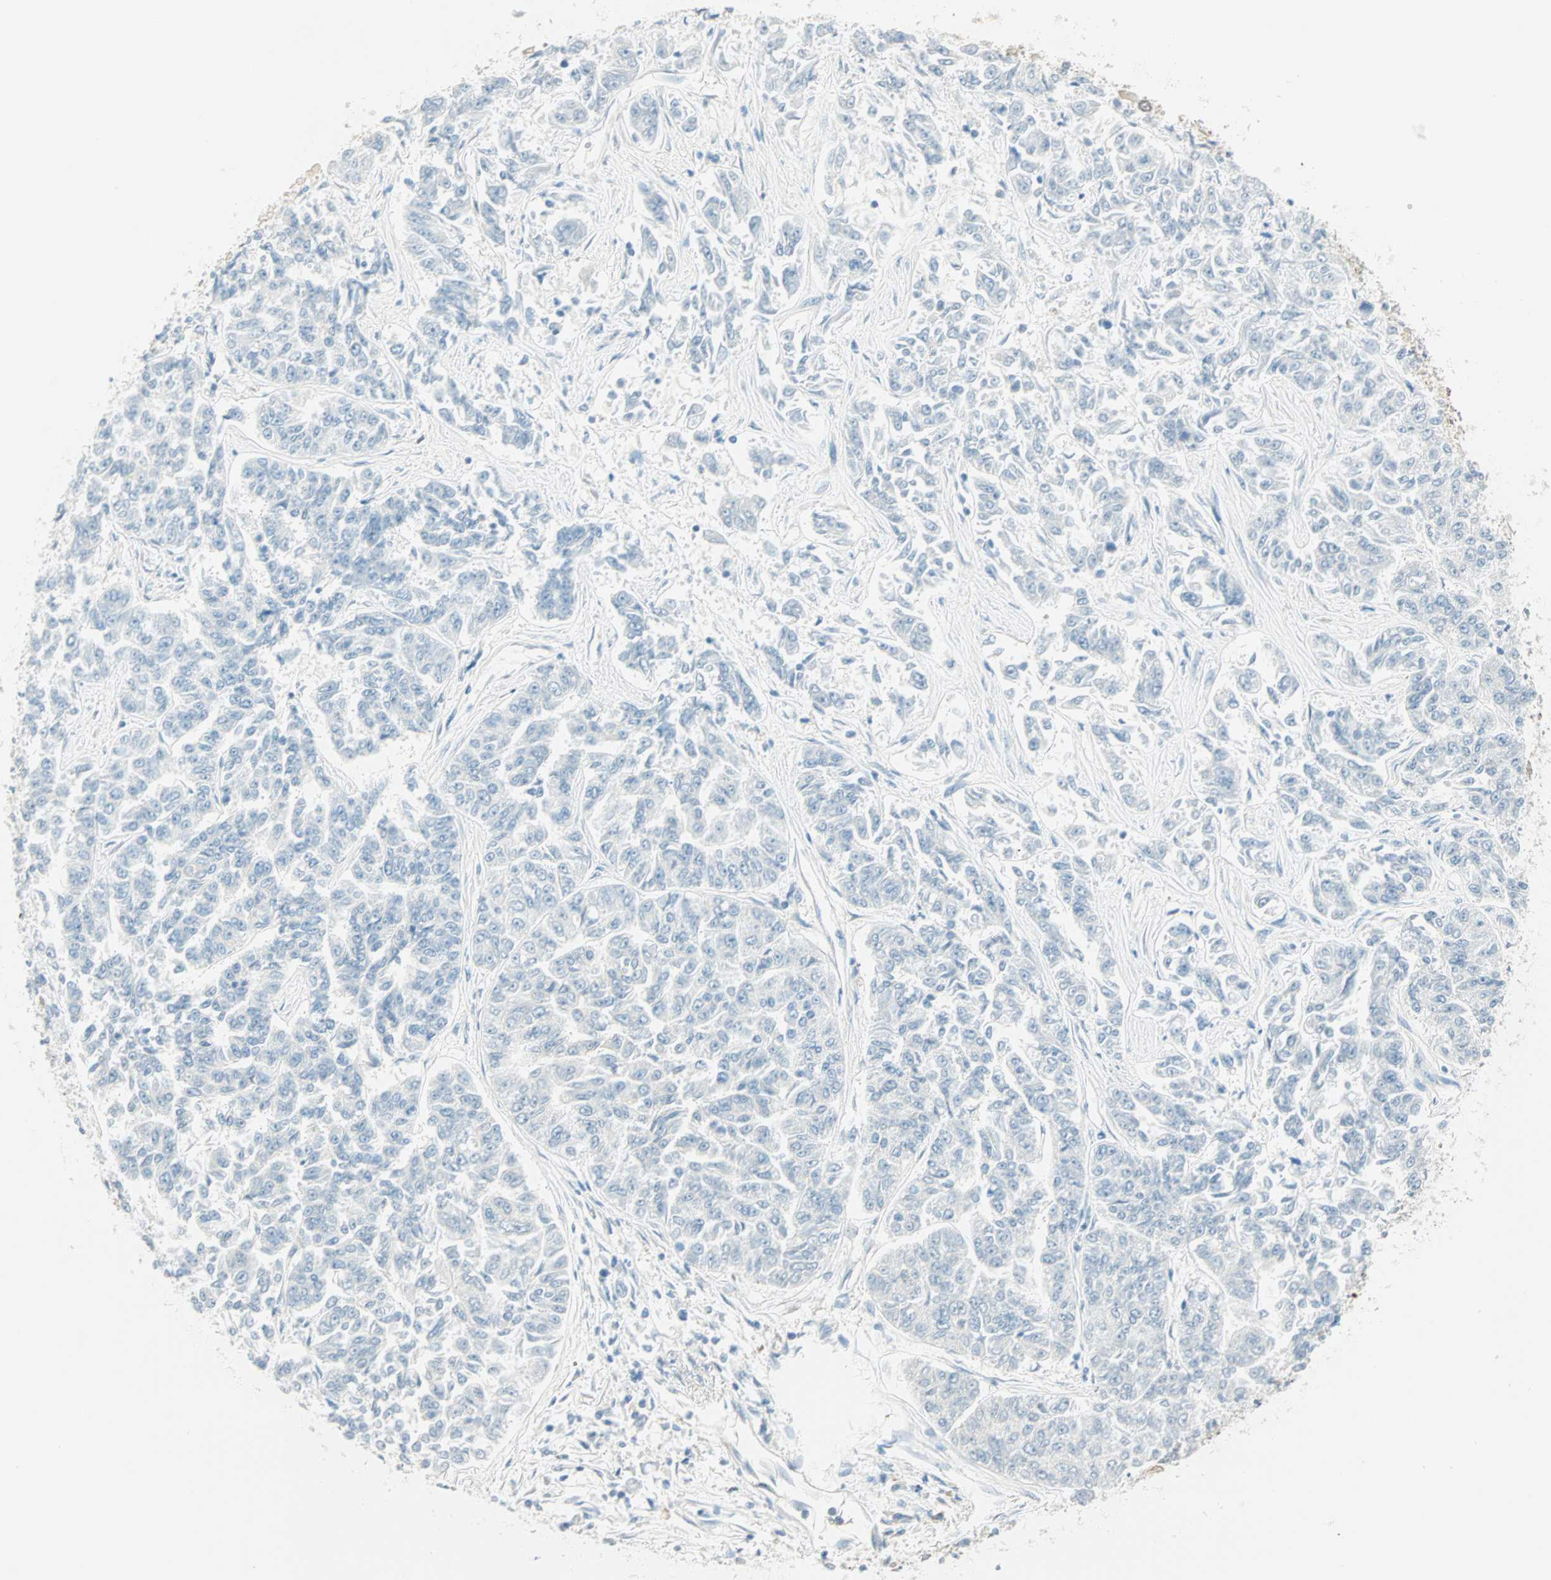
{"staining": {"intensity": "negative", "quantity": "none", "location": "none"}, "tissue": "lung cancer", "cell_type": "Tumor cells", "image_type": "cancer", "snomed": [{"axis": "morphology", "description": "Adenocarcinoma, NOS"}, {"axis": "topography", "description": "Lung"}], "caption": "An IHC photomicrograph of lung cancer is shown. There is no staining in tumor cells of lung cancer.", "gene": "S100A1", "patient": {"sex": "male", "age": 84}}